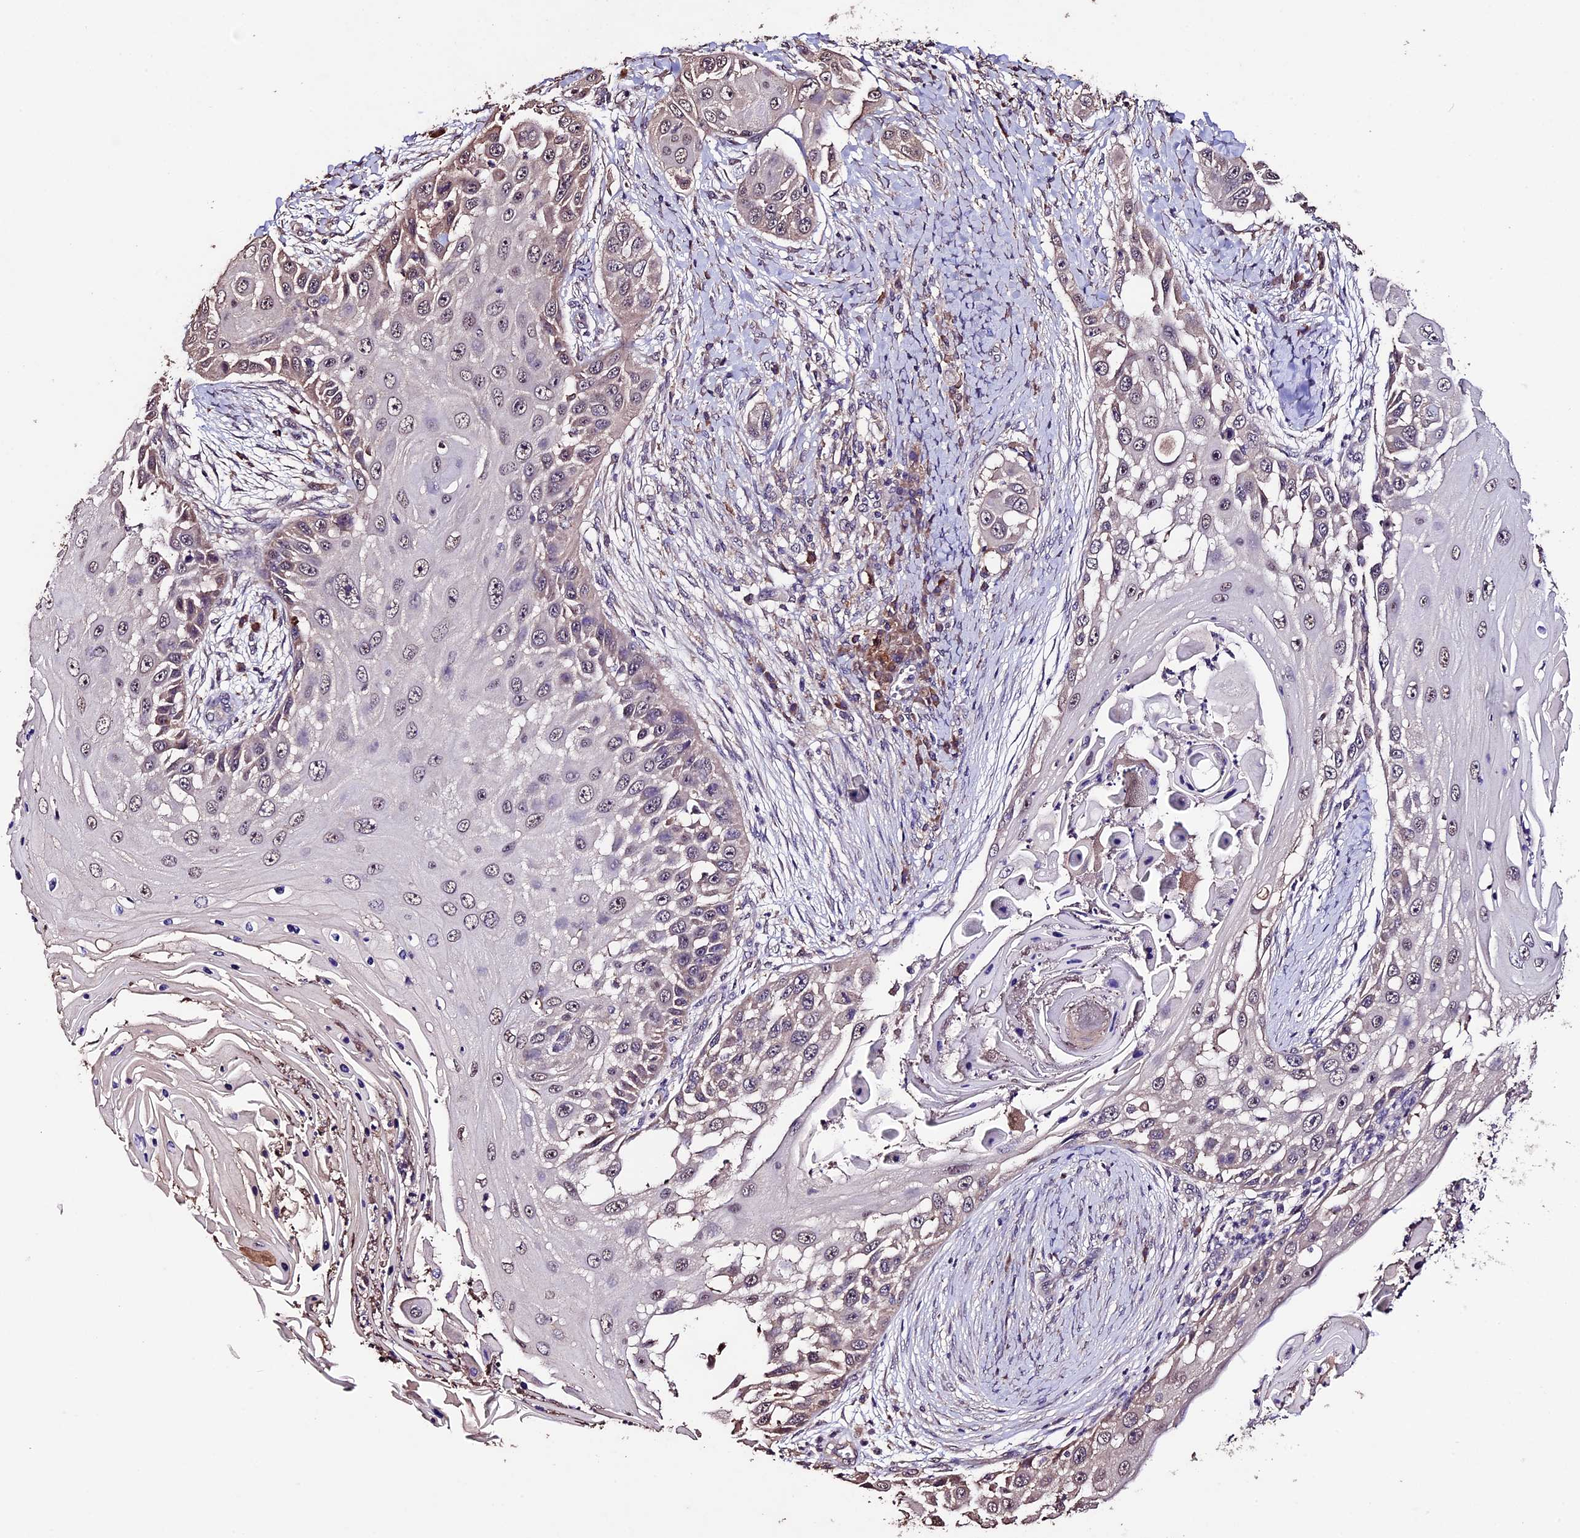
{"staining": {"intensity": "weak", "quantity": "25%-75%", "location": "cytoplasmic/membranous,nuclear"}, "tissue": "skin cancer", "cell_type": "Tumor cells", "image_type": "cancer", "snomed": [{"axis": "morphology", "description": "Squamous cell carcinoma, NOS"}, {"axis": "topography", "description": "Skin"}], "caption": "Immunohistochemistry (IHC) image of neoplastic tissue: human squamous cell carcinoma (skin) stained using IHC displays low levels of weak protein expression localized specifically in the cytoplasmic/membranous and nuclear of tumor cells, appearing as a cytoplasmic/membranous and nuclear brown color.", "gene": "DIS3L", "patient": {"sex": "female", "age": 44}}